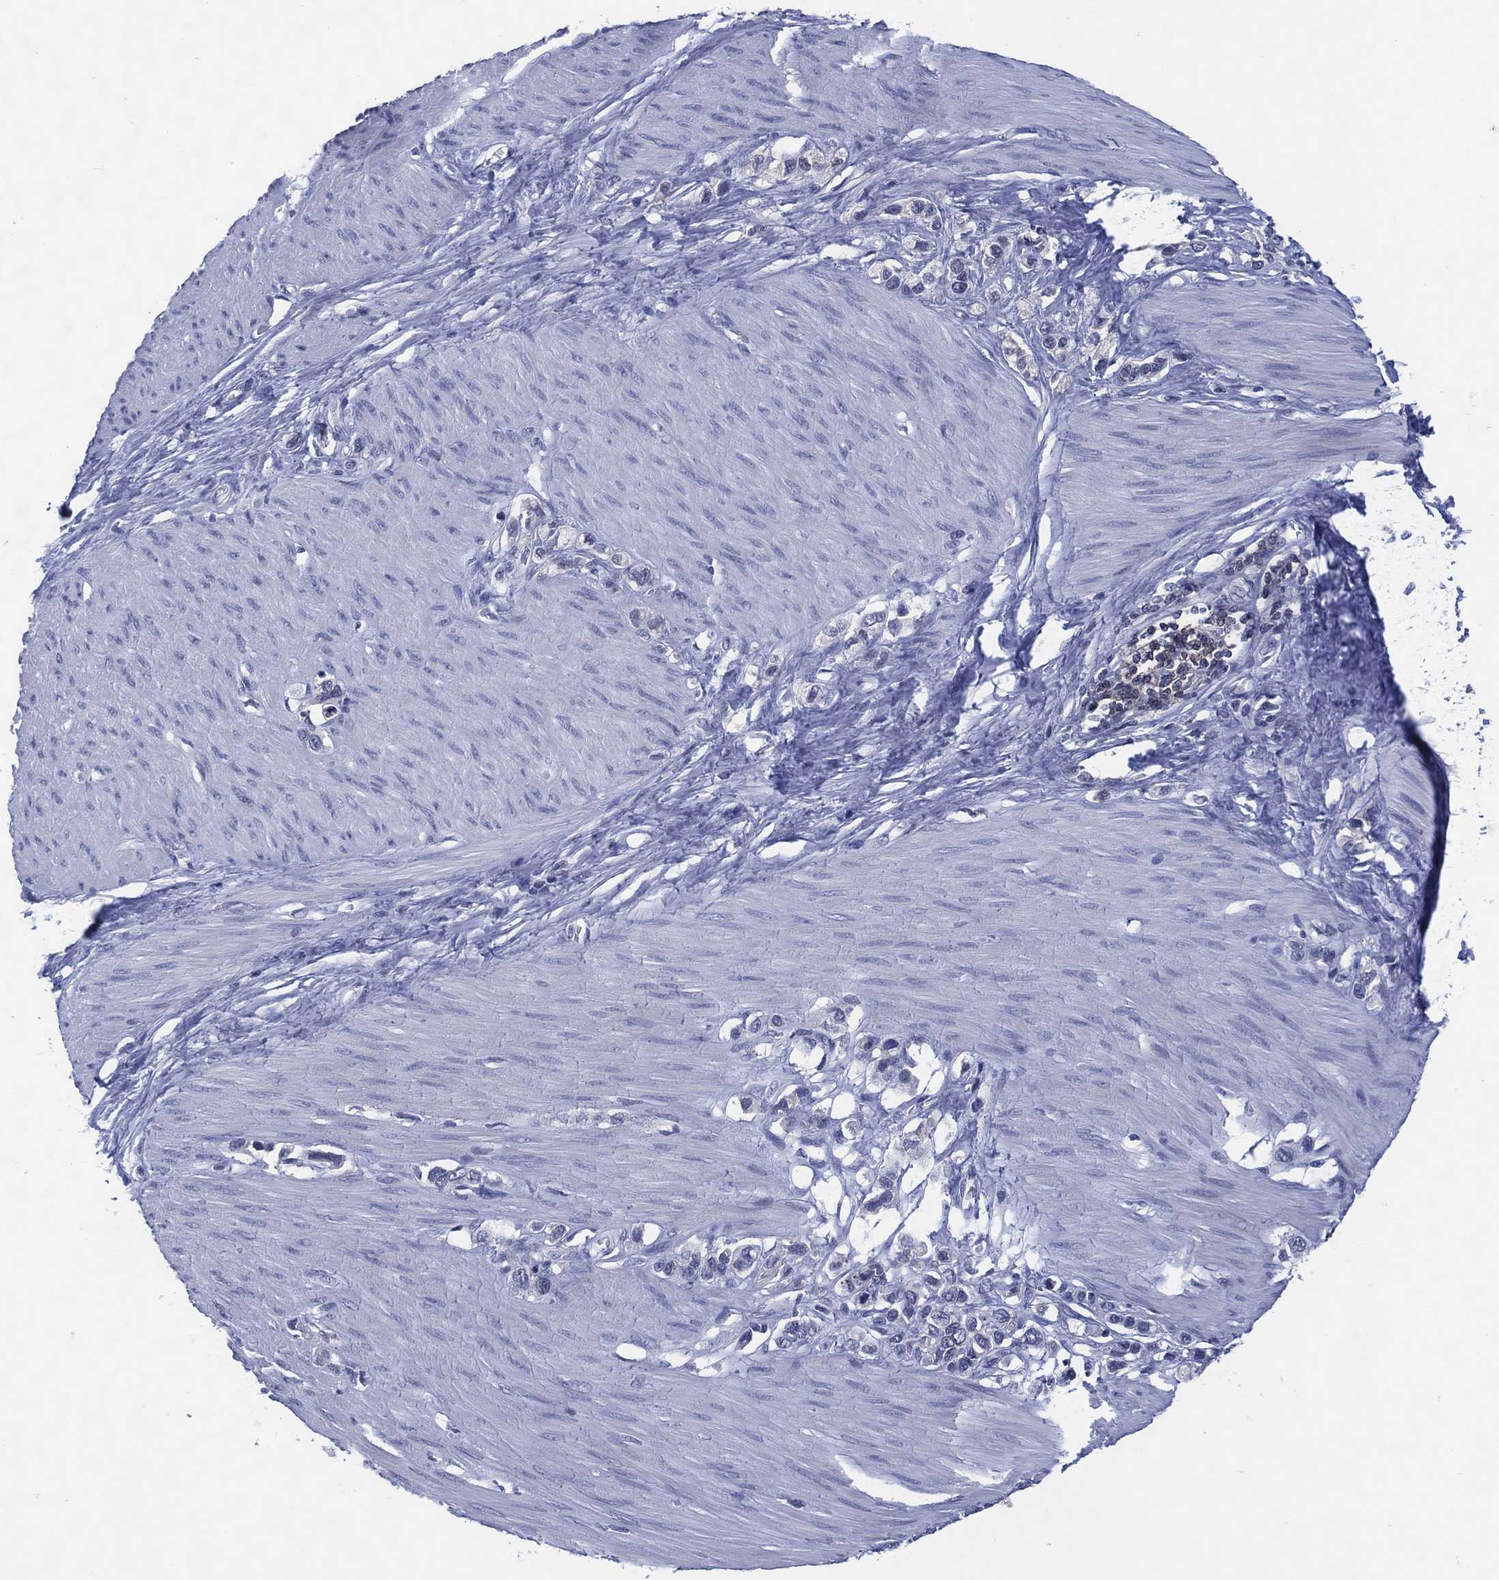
{"staining": {"intensity": "negative", "quantity": "none", "location": "none"}, "tissue": "stomach cancer", "cell_type": "Tumor cells", "image_type": "cancer", "snomed": [{"axis": "morphology", "description": "Normal tissue, NOS"}, {"axis": "morphology", "description": "Adenocarcinoma, NOS"}, {"axis": "morphology", "description": "Adenocarcinoma, High grade"}, {"axis": "topography", "description": "Stomach, upper"}, {"axis": "topography", "description": "Stomach"}], "caption": "IHC of human stomach adenocarcinoma reveals no staining in tumor cells.", "gene": "USP26", "patient": {"sex": "female", "age": 65}}